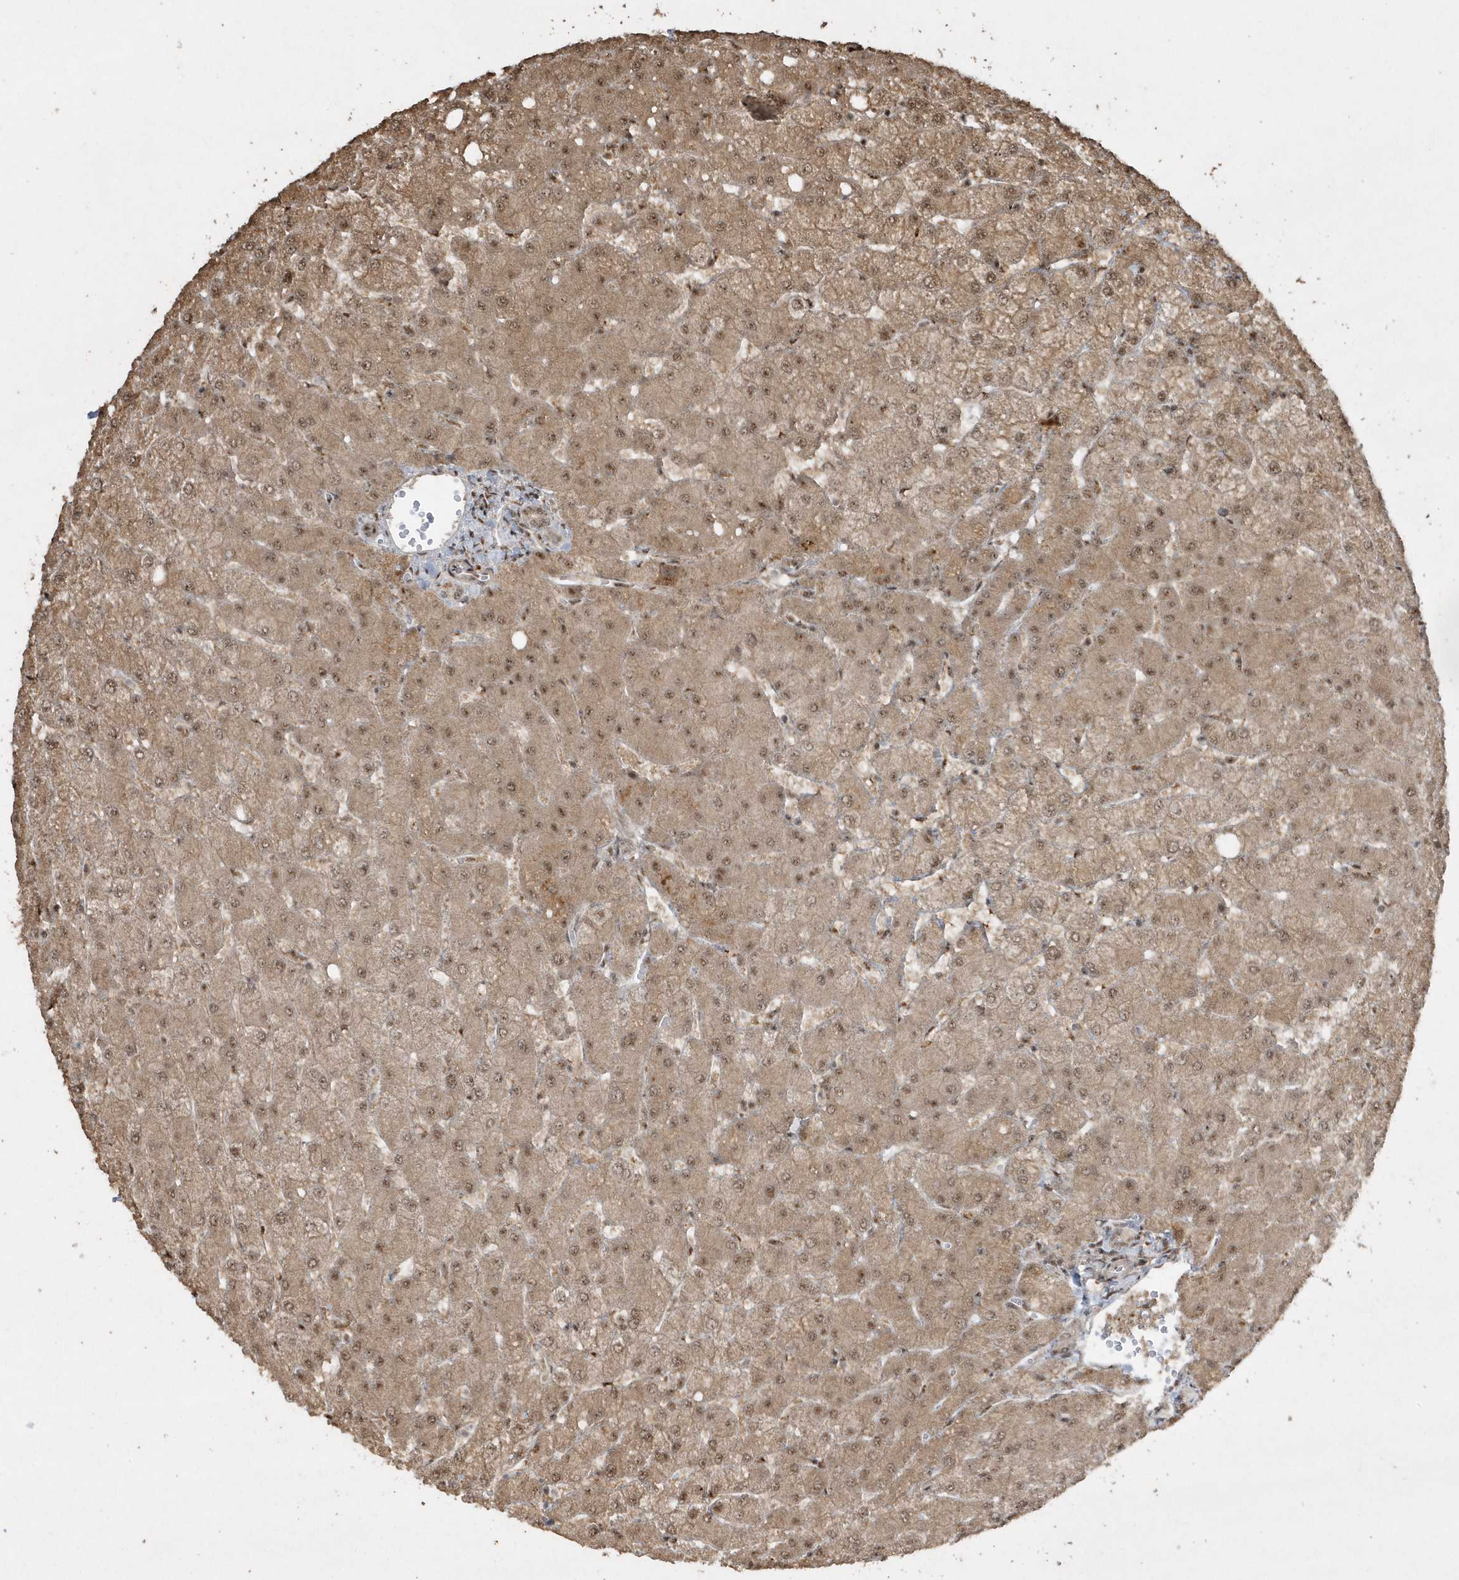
{"staining": {"intensity": "weak", "quantity": ">75%", "location": "nuclear"}, "tissue": "liver", "cell_type": "Cholangiocytes", "image_type": "normal", "snomed": [{"axis": "morphology", "description": "Normal tissue, NOS"}, {"axis": "topography", "description": "Liver"}], "caption": "Protein staining by immunohistochemistry exhibits weak nuclear expression in approximately >75% of cholangiocytes in benign liver. (Brightfield microscopy of DAB IHC at high magnification).", "gene": "POLR3B", "patient": {"sex": "female", "age": 54}}